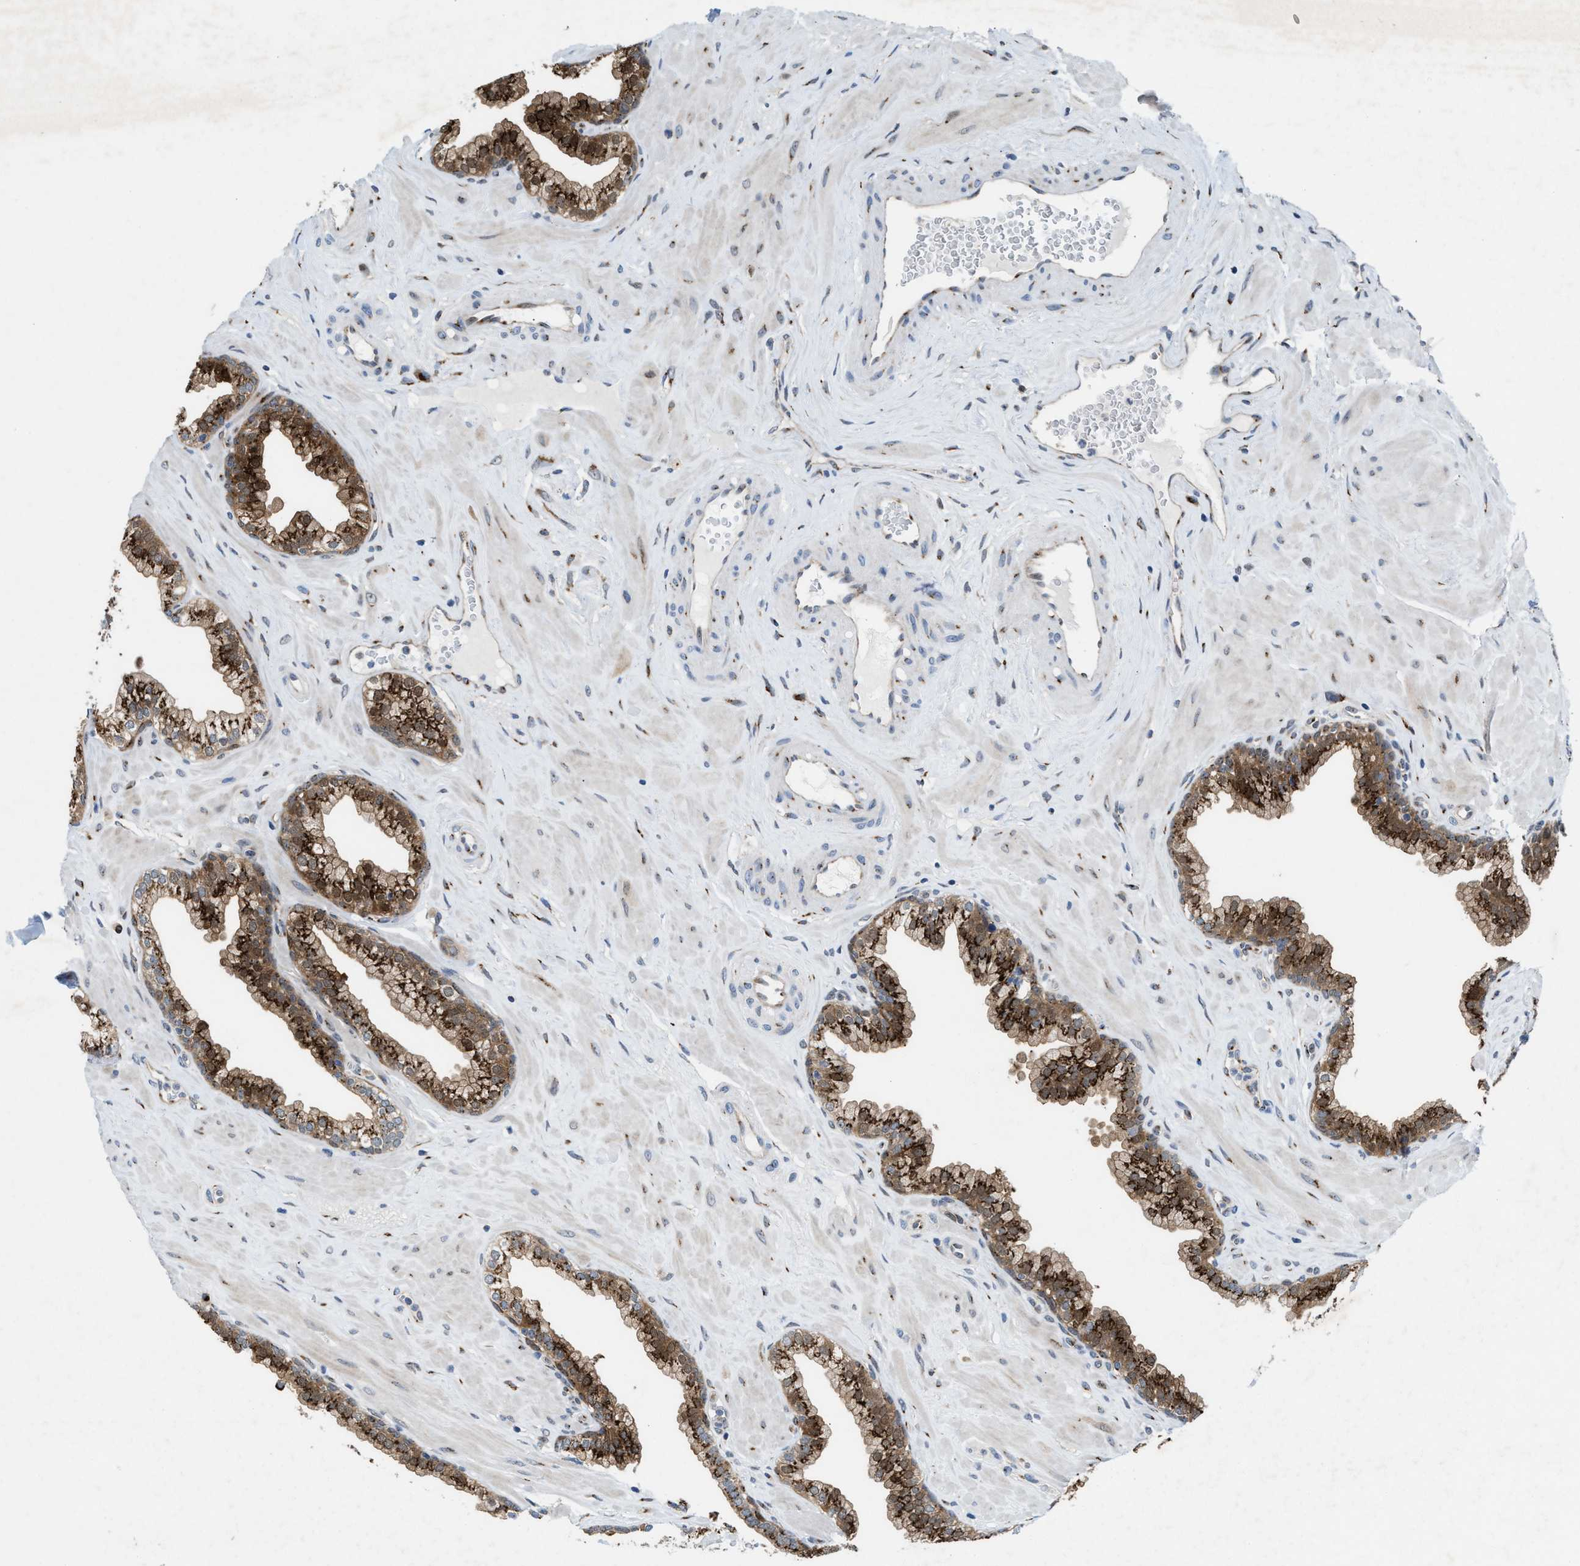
{"staining": {"intensity": "strong", "quantity": ">75%", "location": "cytoplasmic/membranous"}, "tissue": "prostate", "cell_type": "Glandular cells", "image_type": "normal", "snomed": [{"axis": "morphology", "description": "Normal tissue, NOS"}, {"axis": "morphology", "description": "Urothelial carcinoma, Low grade"}, {"axis": "topography", "description": "Urinary bladder"}, {"axis": "topography", "description": "Prostate"}], "caption": "Human prostate stained with a brown dye displays strong cytoplasmic/membranous positive staining in approximately >75% of glandular cells.", "gene": "SLC38A10", "patient": {"sex": "male", "age": 60}}